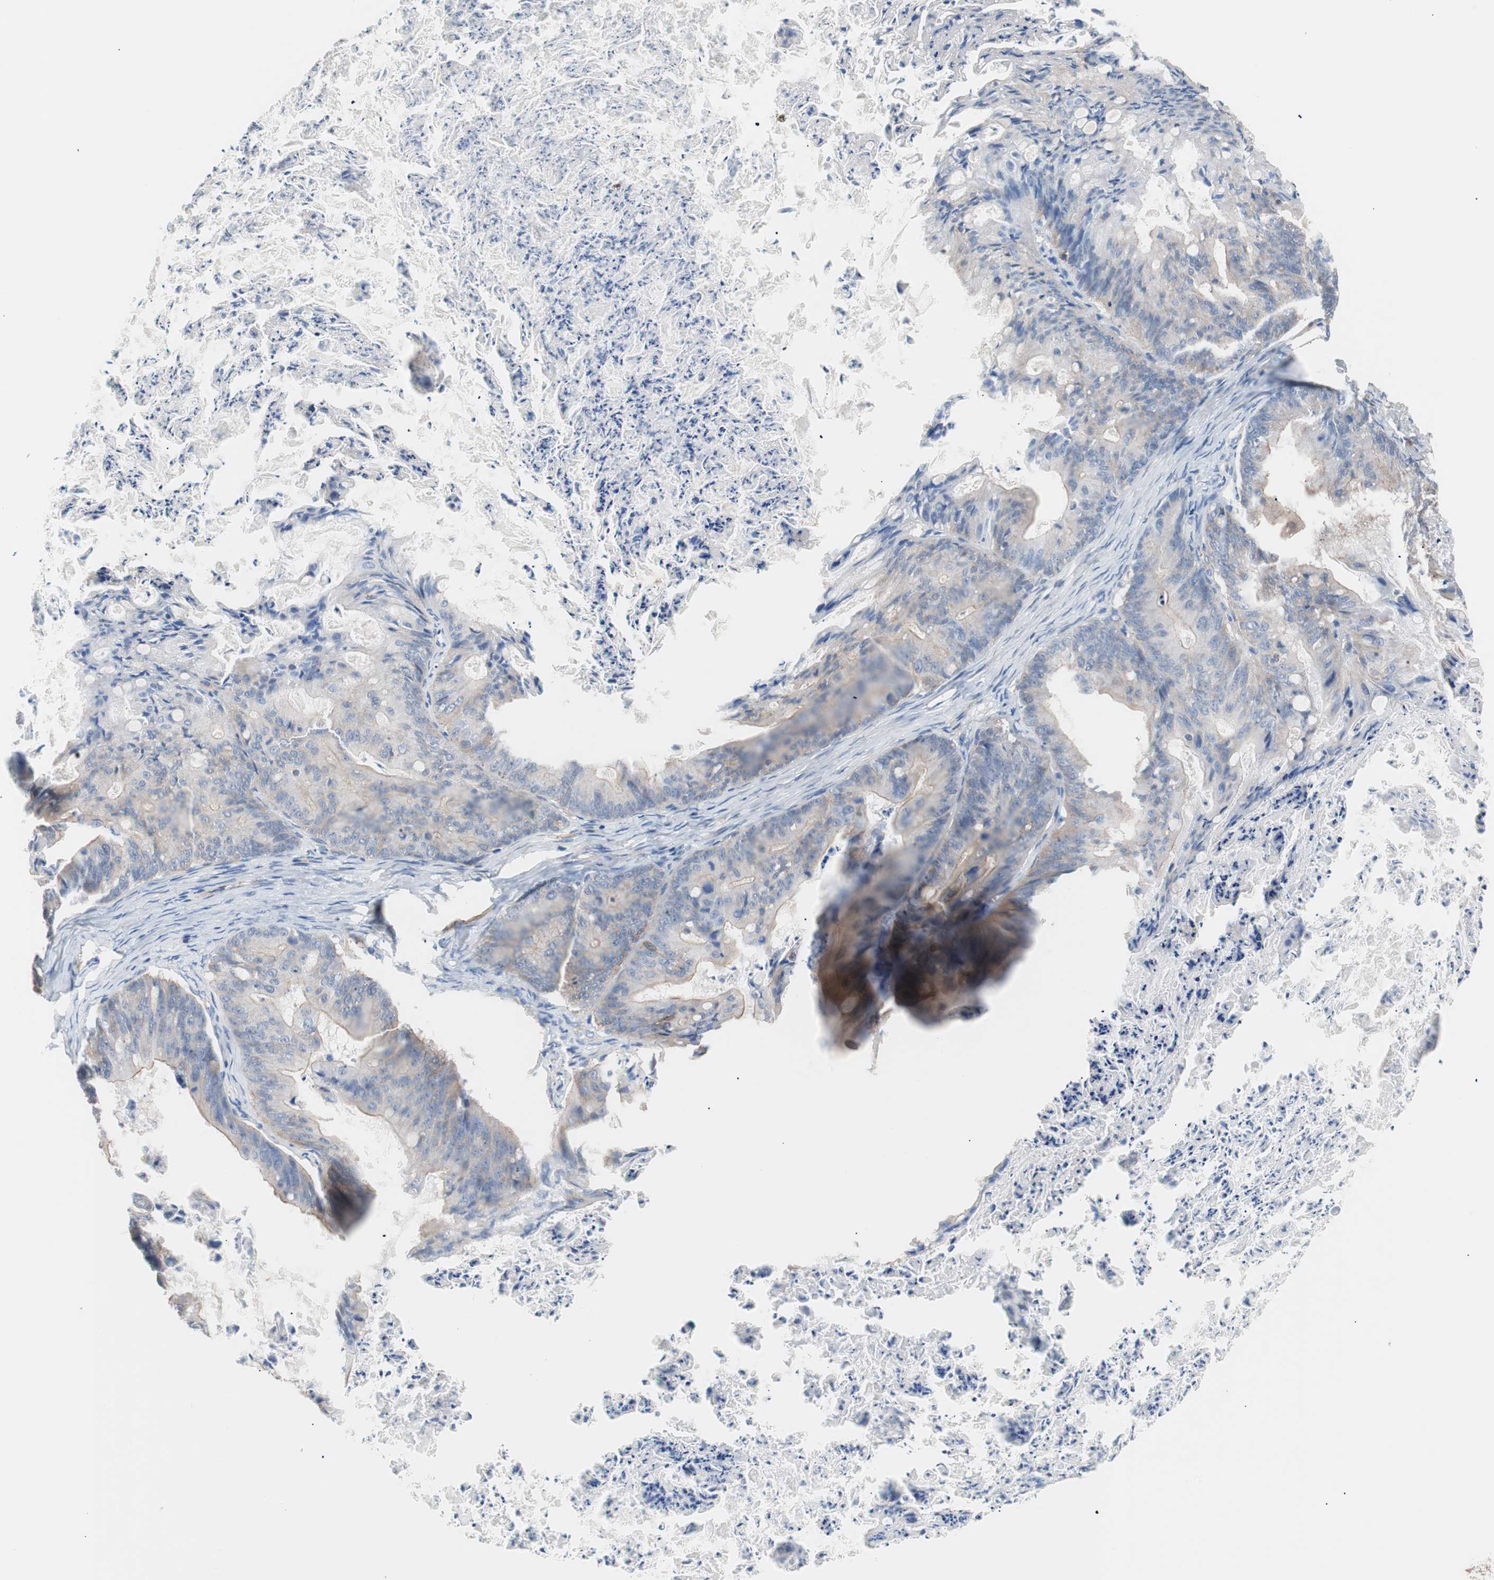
{"staining": {"intensity": "weak", "quantity": "25%-75%", "location": "cytoplasmic/membranous"}, "tissue": "ovarian cancer", "cell_type": "Tumor cells", "image_type": "cancer", "snomed": [{"axis": "morphology", "description": "Cystadenocarcinoma, mucinous, NOS"}, {"axis": "topography", "description": "Ovary"}], "caption": "Human ovarian cancer stained with a protein marker exhibits weak staining in tumor cells.", "gene": "GPR160", "patient": {"sex": "female", "age": 36}}